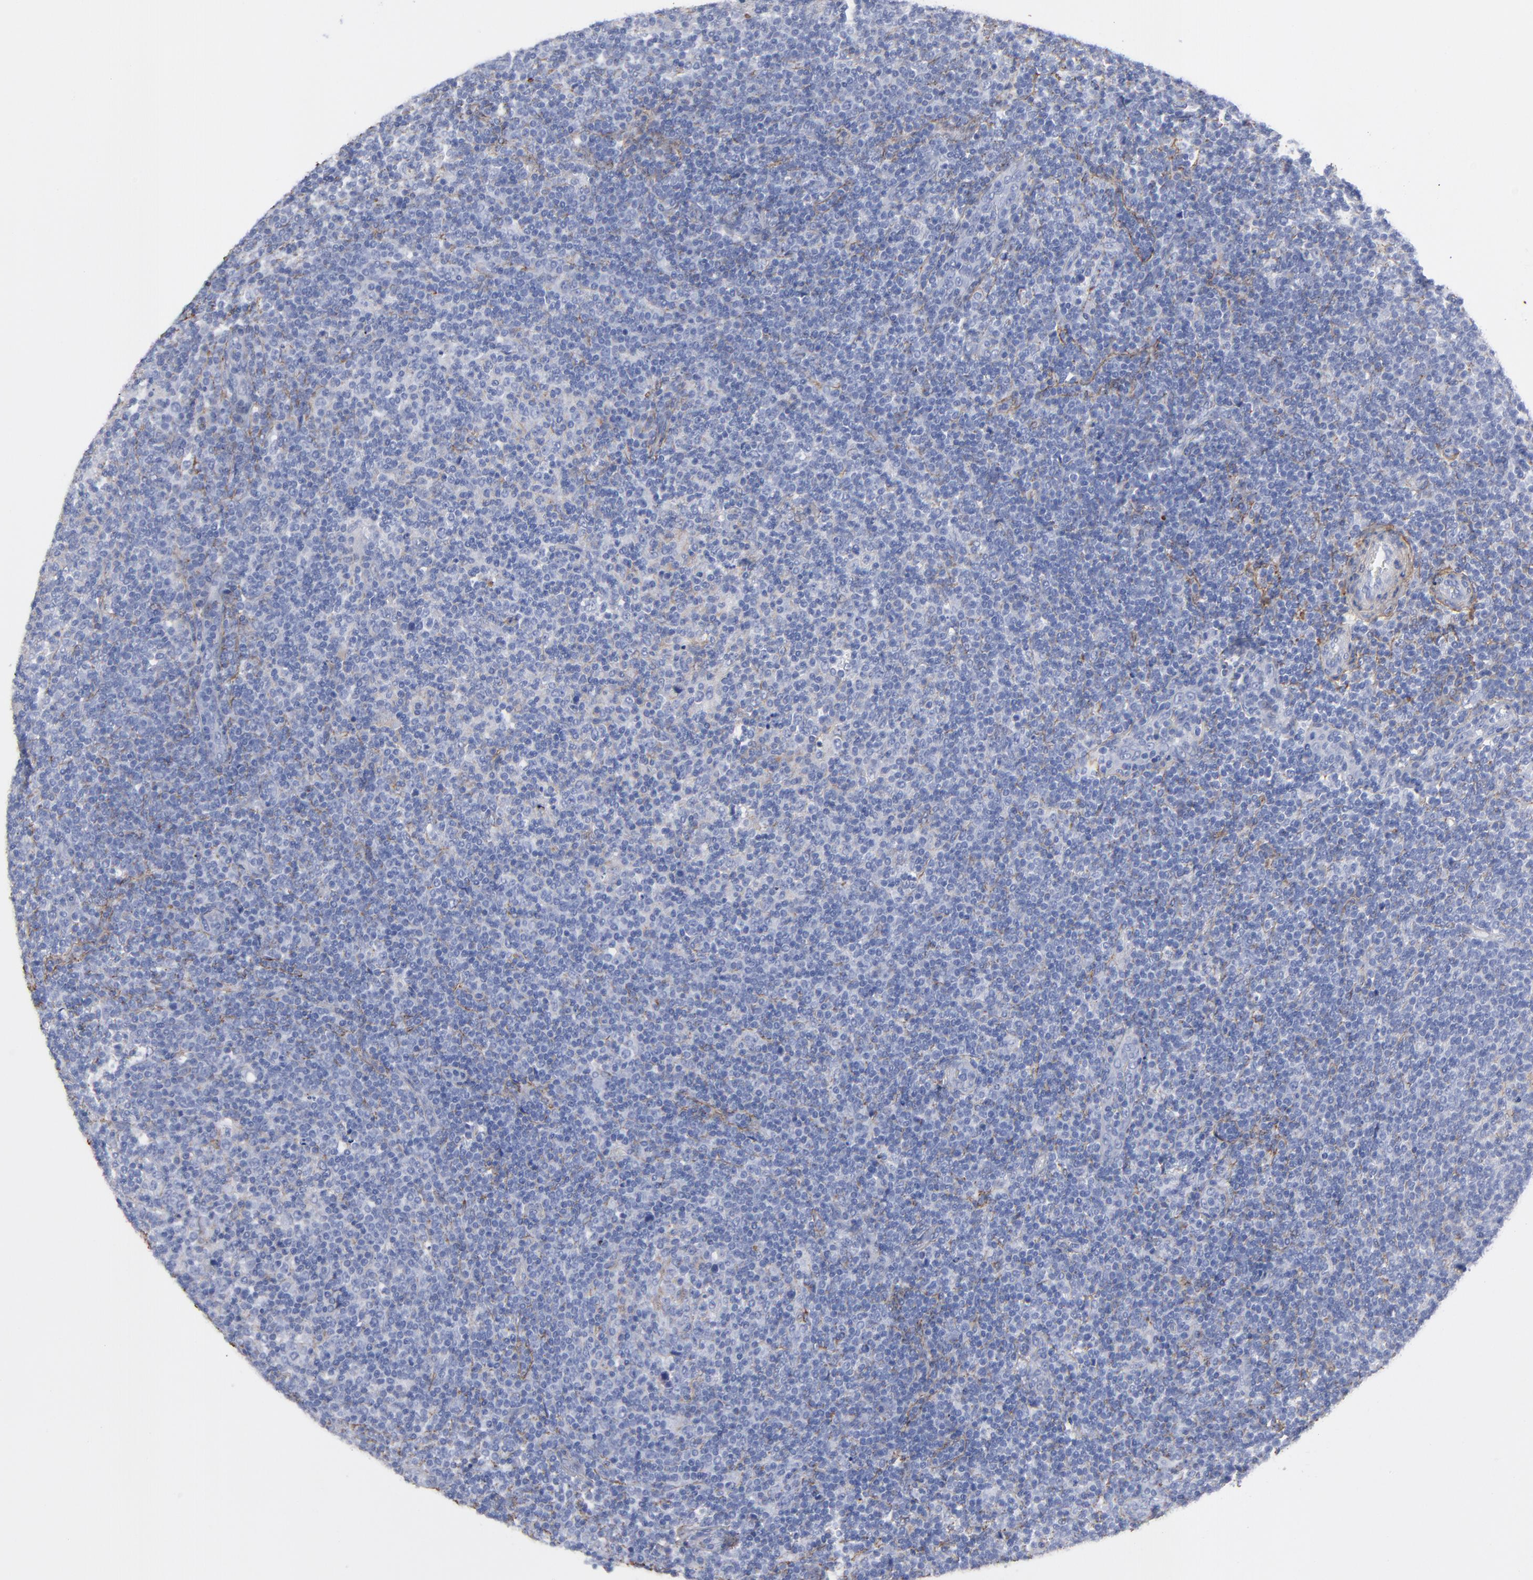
{"staining": {"intensity": "negative", "quantity": "none", "location": "none"}, "tissue": "lymphoma", "cell_type": "Tumor cells", "image_type": "cancer", "snomed": [{"axis": "morphology", "description": "Malignant lymphoma, non-Hodgkin's type, Low grade"}, {"axis": "topography", "description": "Lymph node"}], "caption": "The immunohistochemistry image has no significant positivity in tumor cells of malignant lymphoma, non-Hodgkin's type (low-grade) tissue.", "gene": "EMILIN1", "patient": {"sex": "male", "age": 70}}